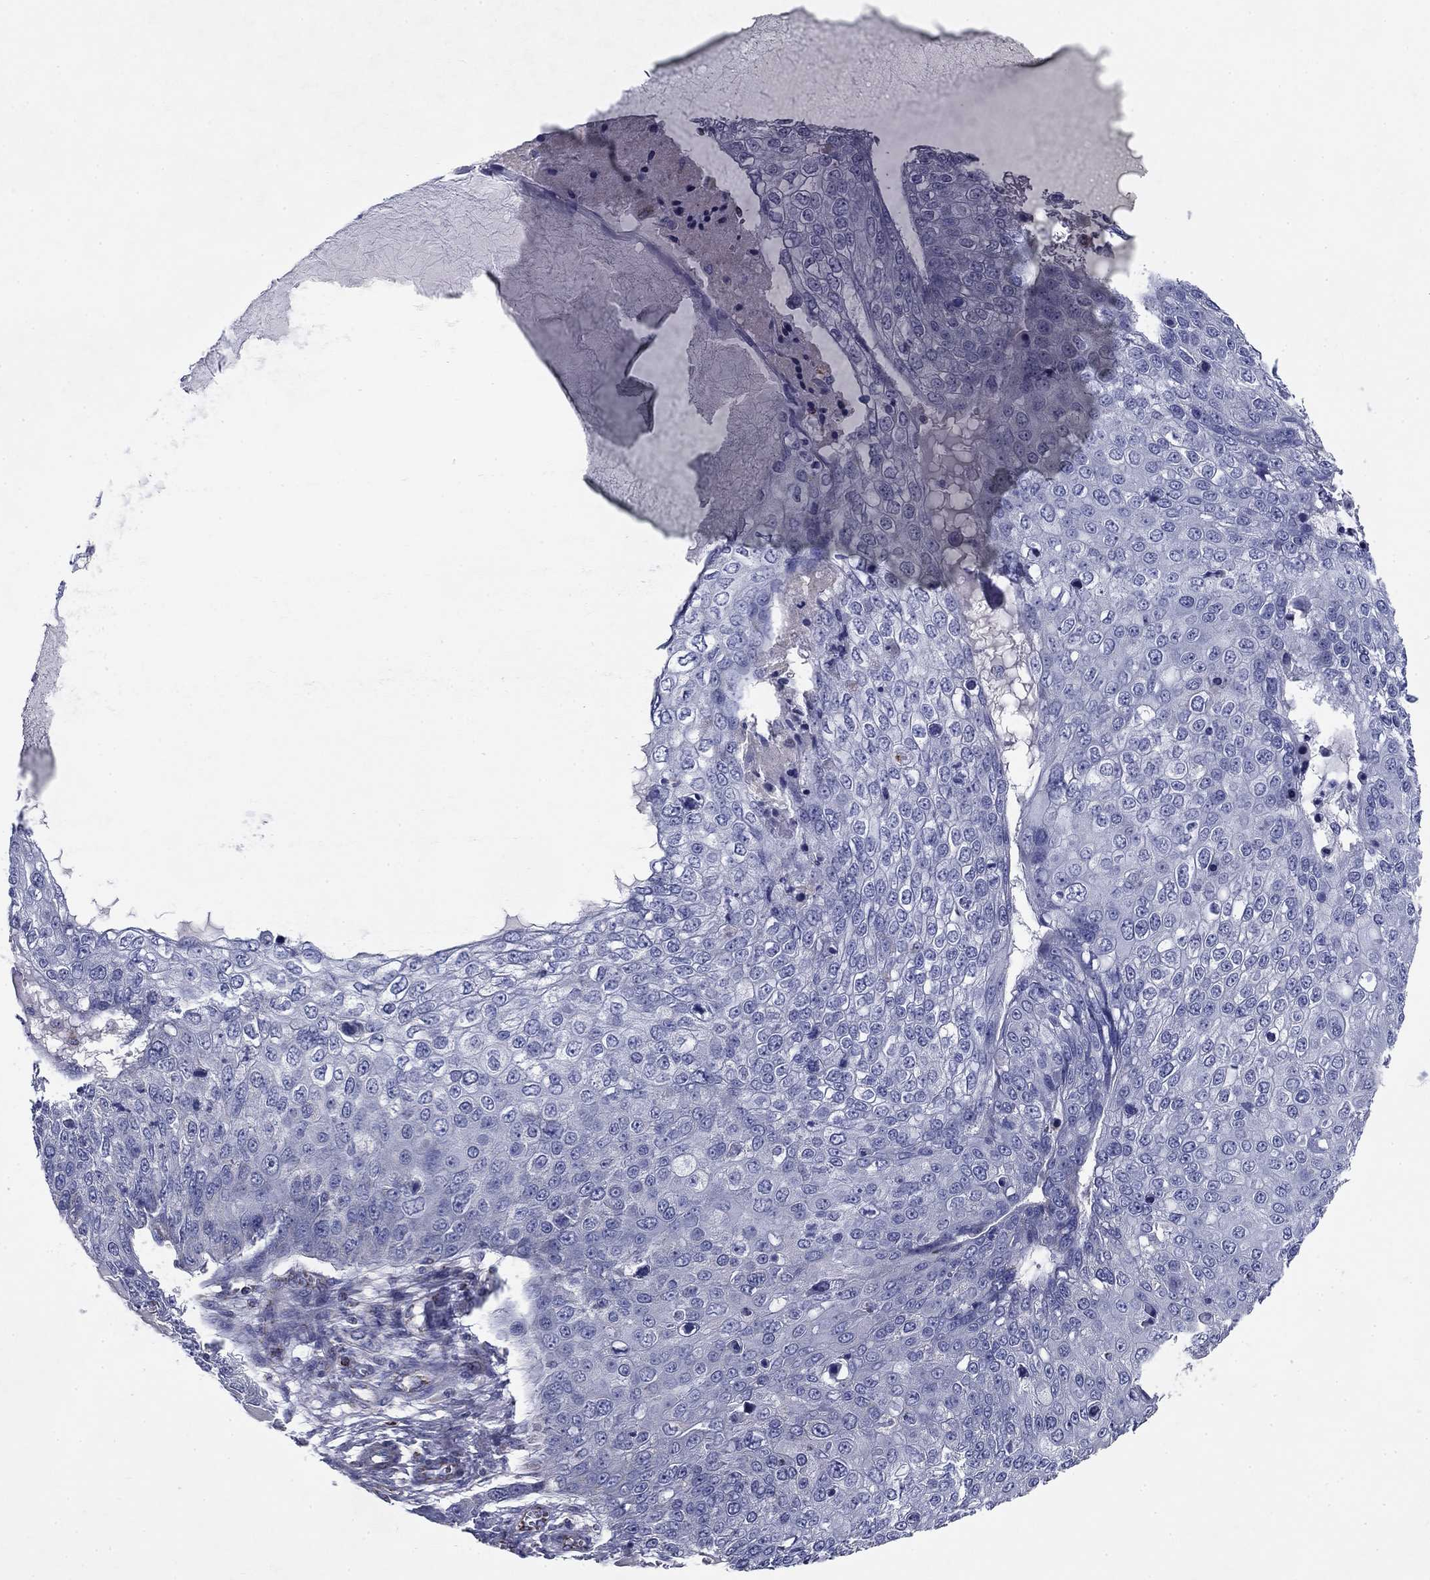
{"staining": {"intensity": "negative", "quantity": "none", "location": "none"}, "tissue": "skin cancer", "cell_type": "Tumor cells", "image_type": "cancer", "snomed": [{"axis": "morphology", "description": "Squamous cell carcinoma, NOS"}, {"axis": "topography", "description": "Skin"}], "caption": "Squamous cell carcinoma (skin) stained for a protein using IHC exhibits no expression tumor cells.", "gene": "NDUFA4L2", "patient": {"sex": "male", "age": 71}}